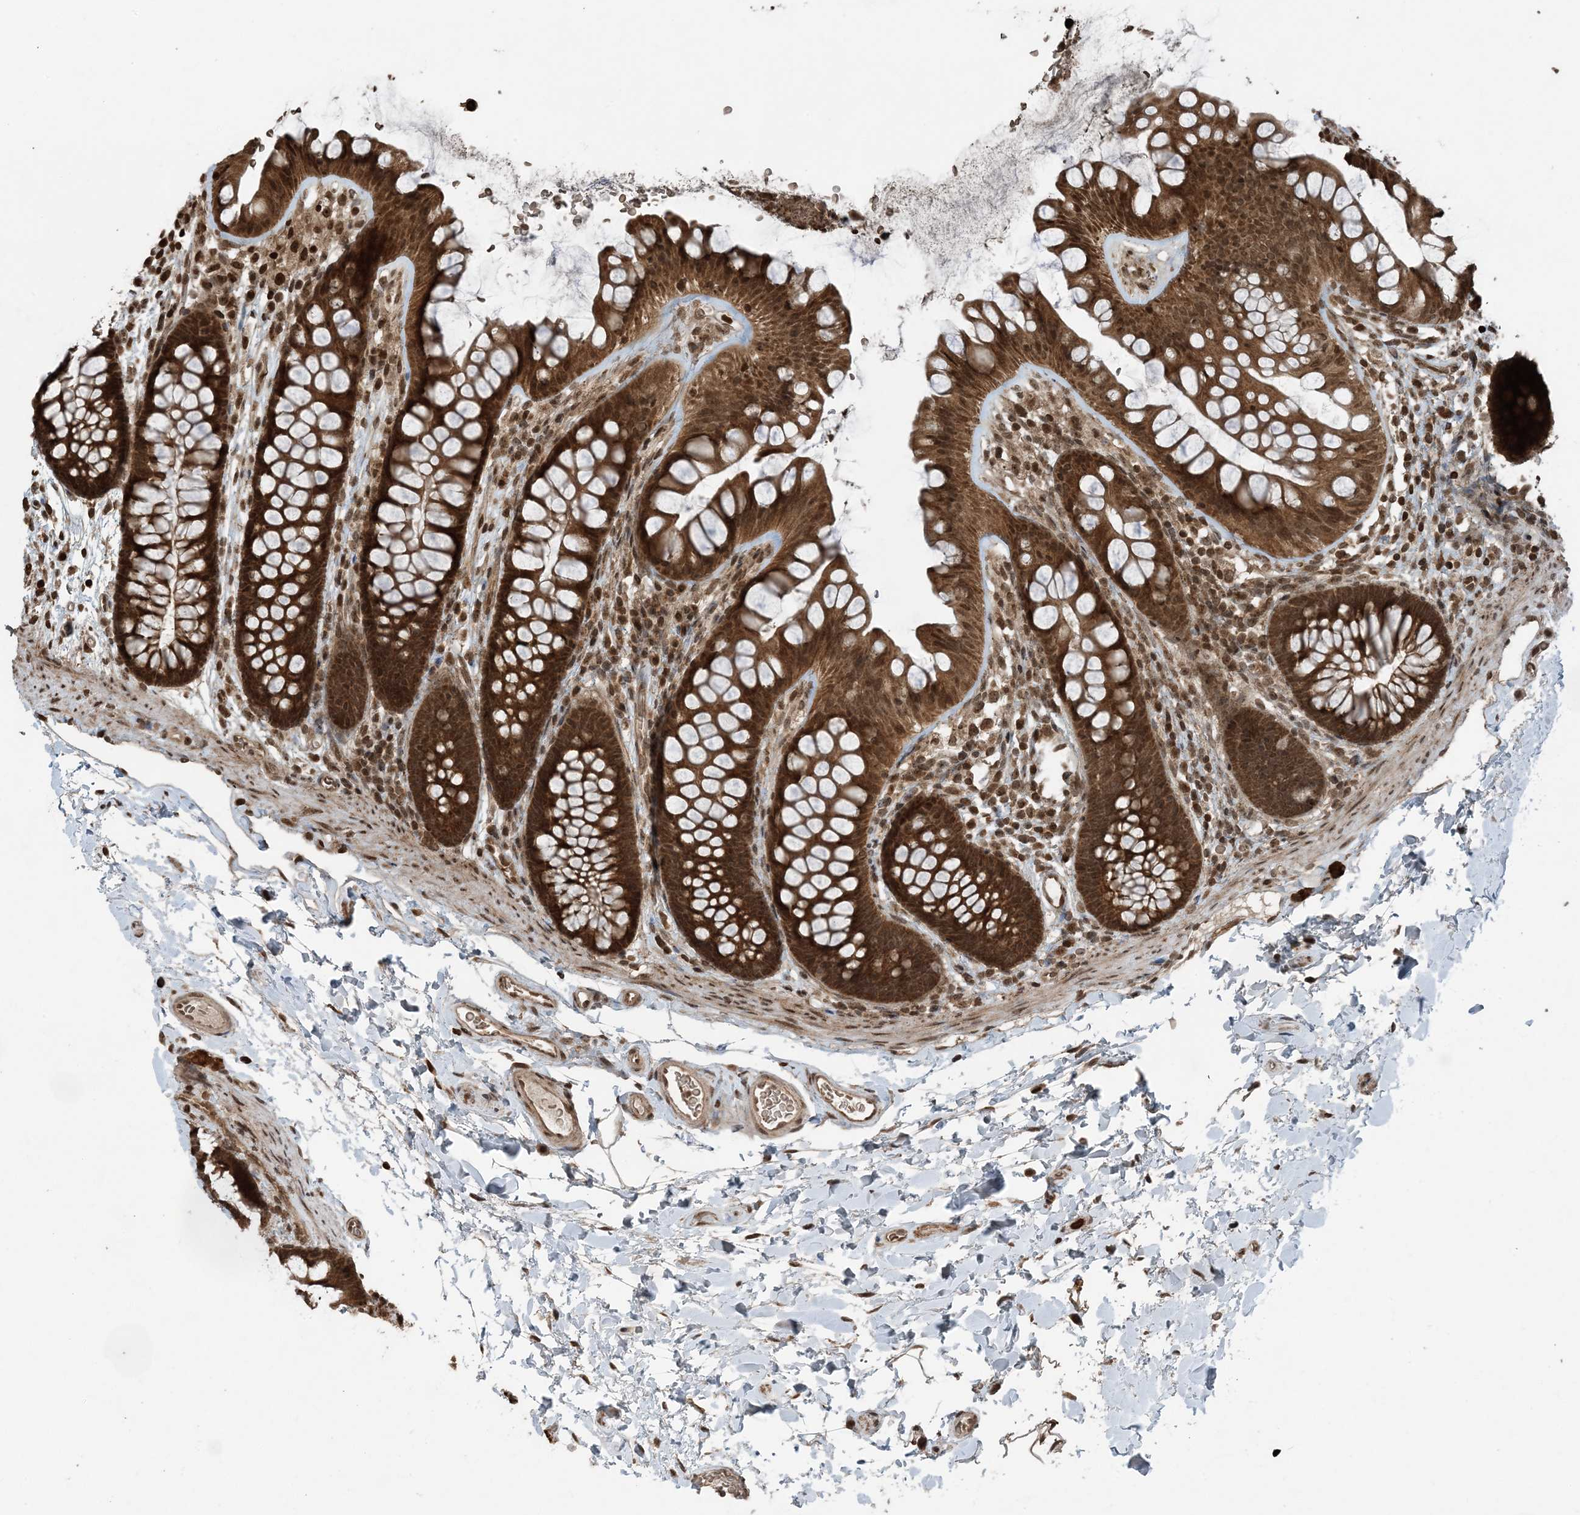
{"staining": {"intensity": "moderate", "quantity": ">75%", "location": "cytoplasmic/membranous,nuclear"}, "tissue": "colon", "cell_type": "Endothelial cells", "image_type": "normal", "snomed": [{"axis": "morphology", "description": "Normal tissue, NOS"}, {"axis": "topography", "description": "Colon"}], "caption": "Approximately >75% of endothelial cells in benign colon demonstrate moderate cytoplasmic/membranous,nuclear protein staining as visualized by brown immunohistochemical staining.", "gene": "ZFAND2B", "patient": {"sex": "female", "age": 62}}